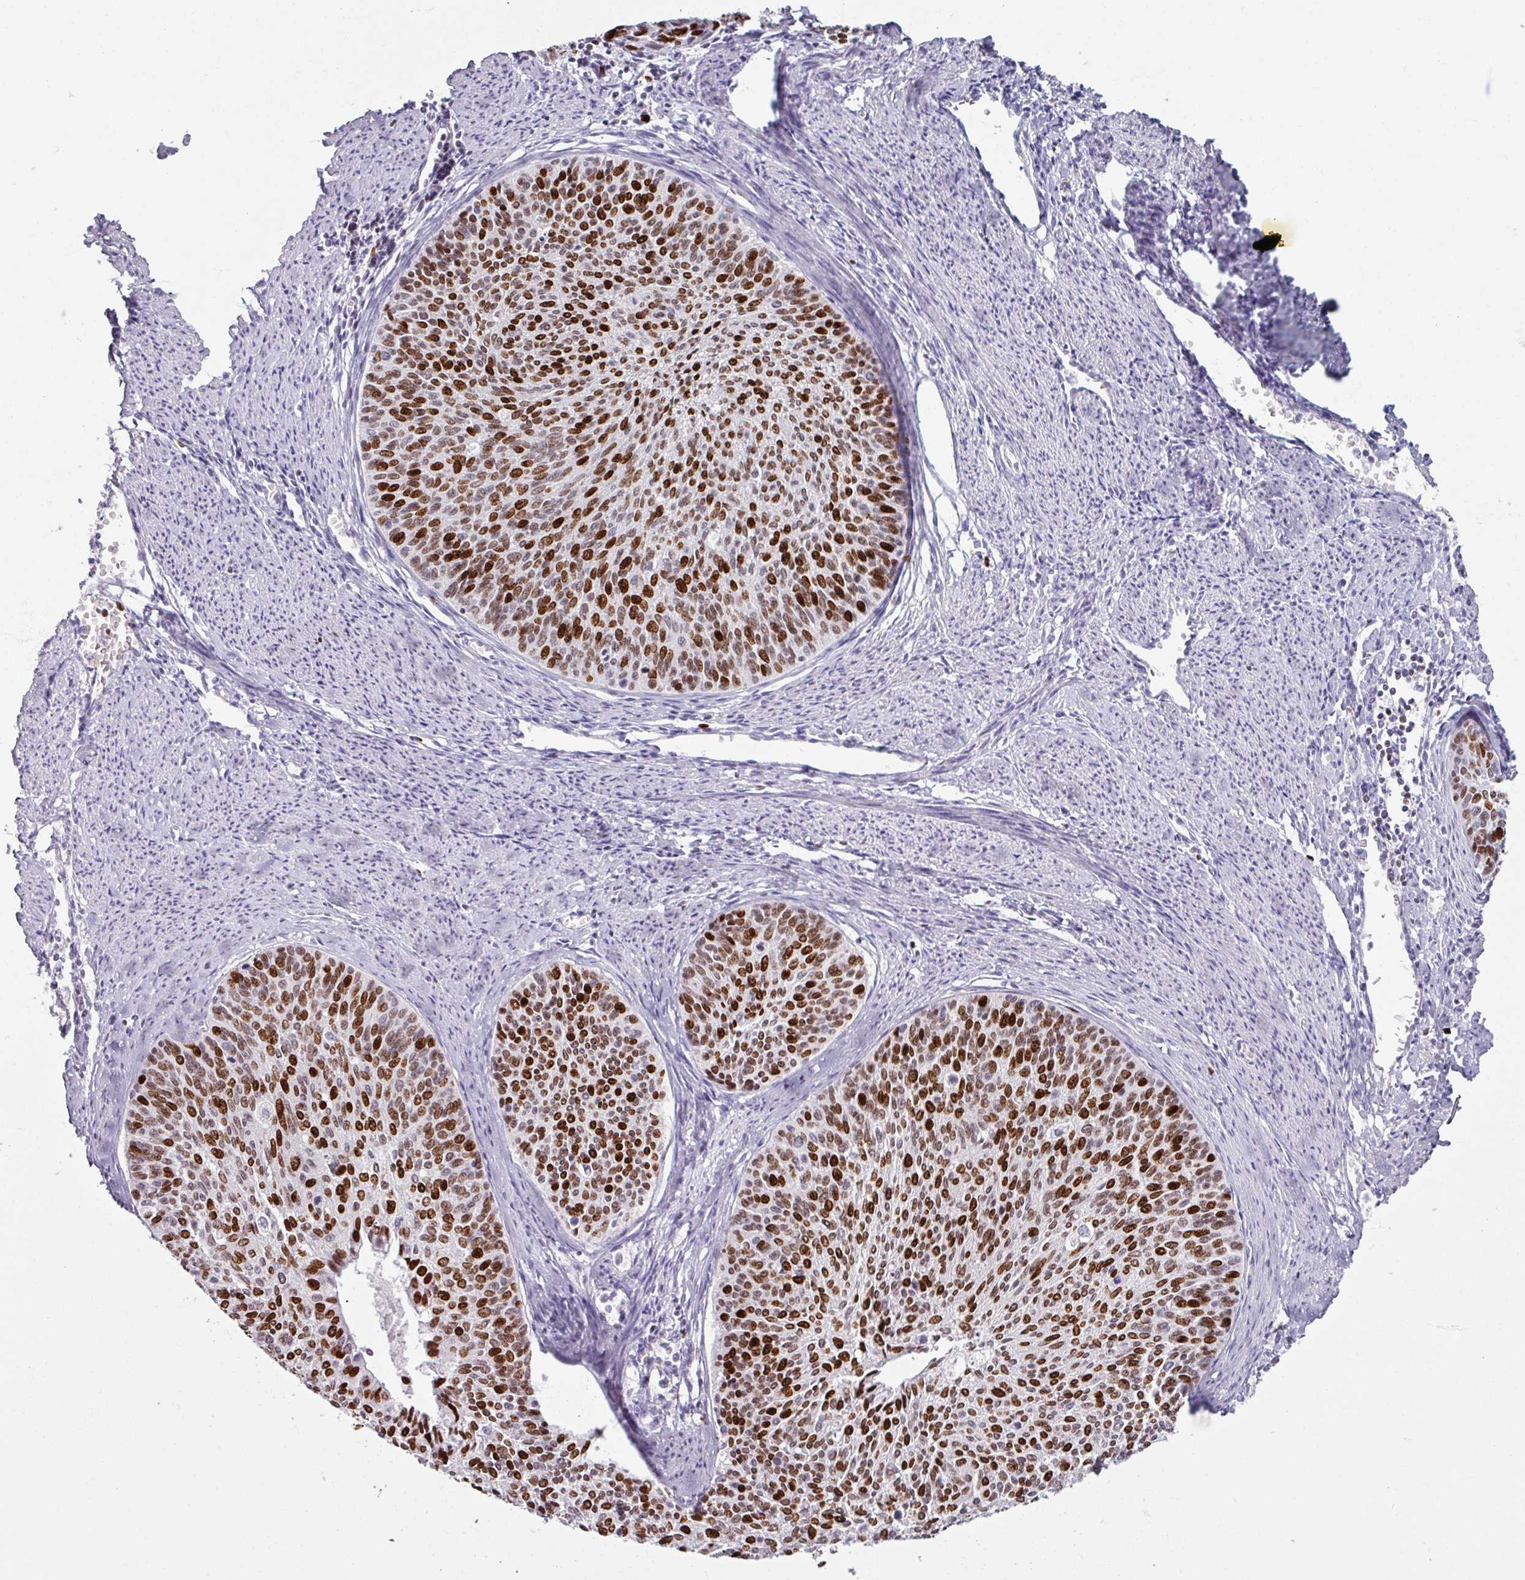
{"staining": {"intensity": "strong", "quantity": ">75%", "location": "nuclear"}, "tissue": "cervical cancer", "cell_type": "Tumor cells", "image_type": "cancer", "snomed": [{"axis": "morphology", "description": "Squamous cell carcinoma, NOS"}, {"axis": "topography", "description": "Cervix"}], "caption": "Protein expression analysis of squamous cell carcinoma (cervical) demonstrates strong nuclear expression in about >75% of tumor cells. Immunohistochemistry stains the protein of interest in brown and the nuclei are stained blue.", "gene": "ATAD2", "patient": {"sex": "female", "age": 55}}